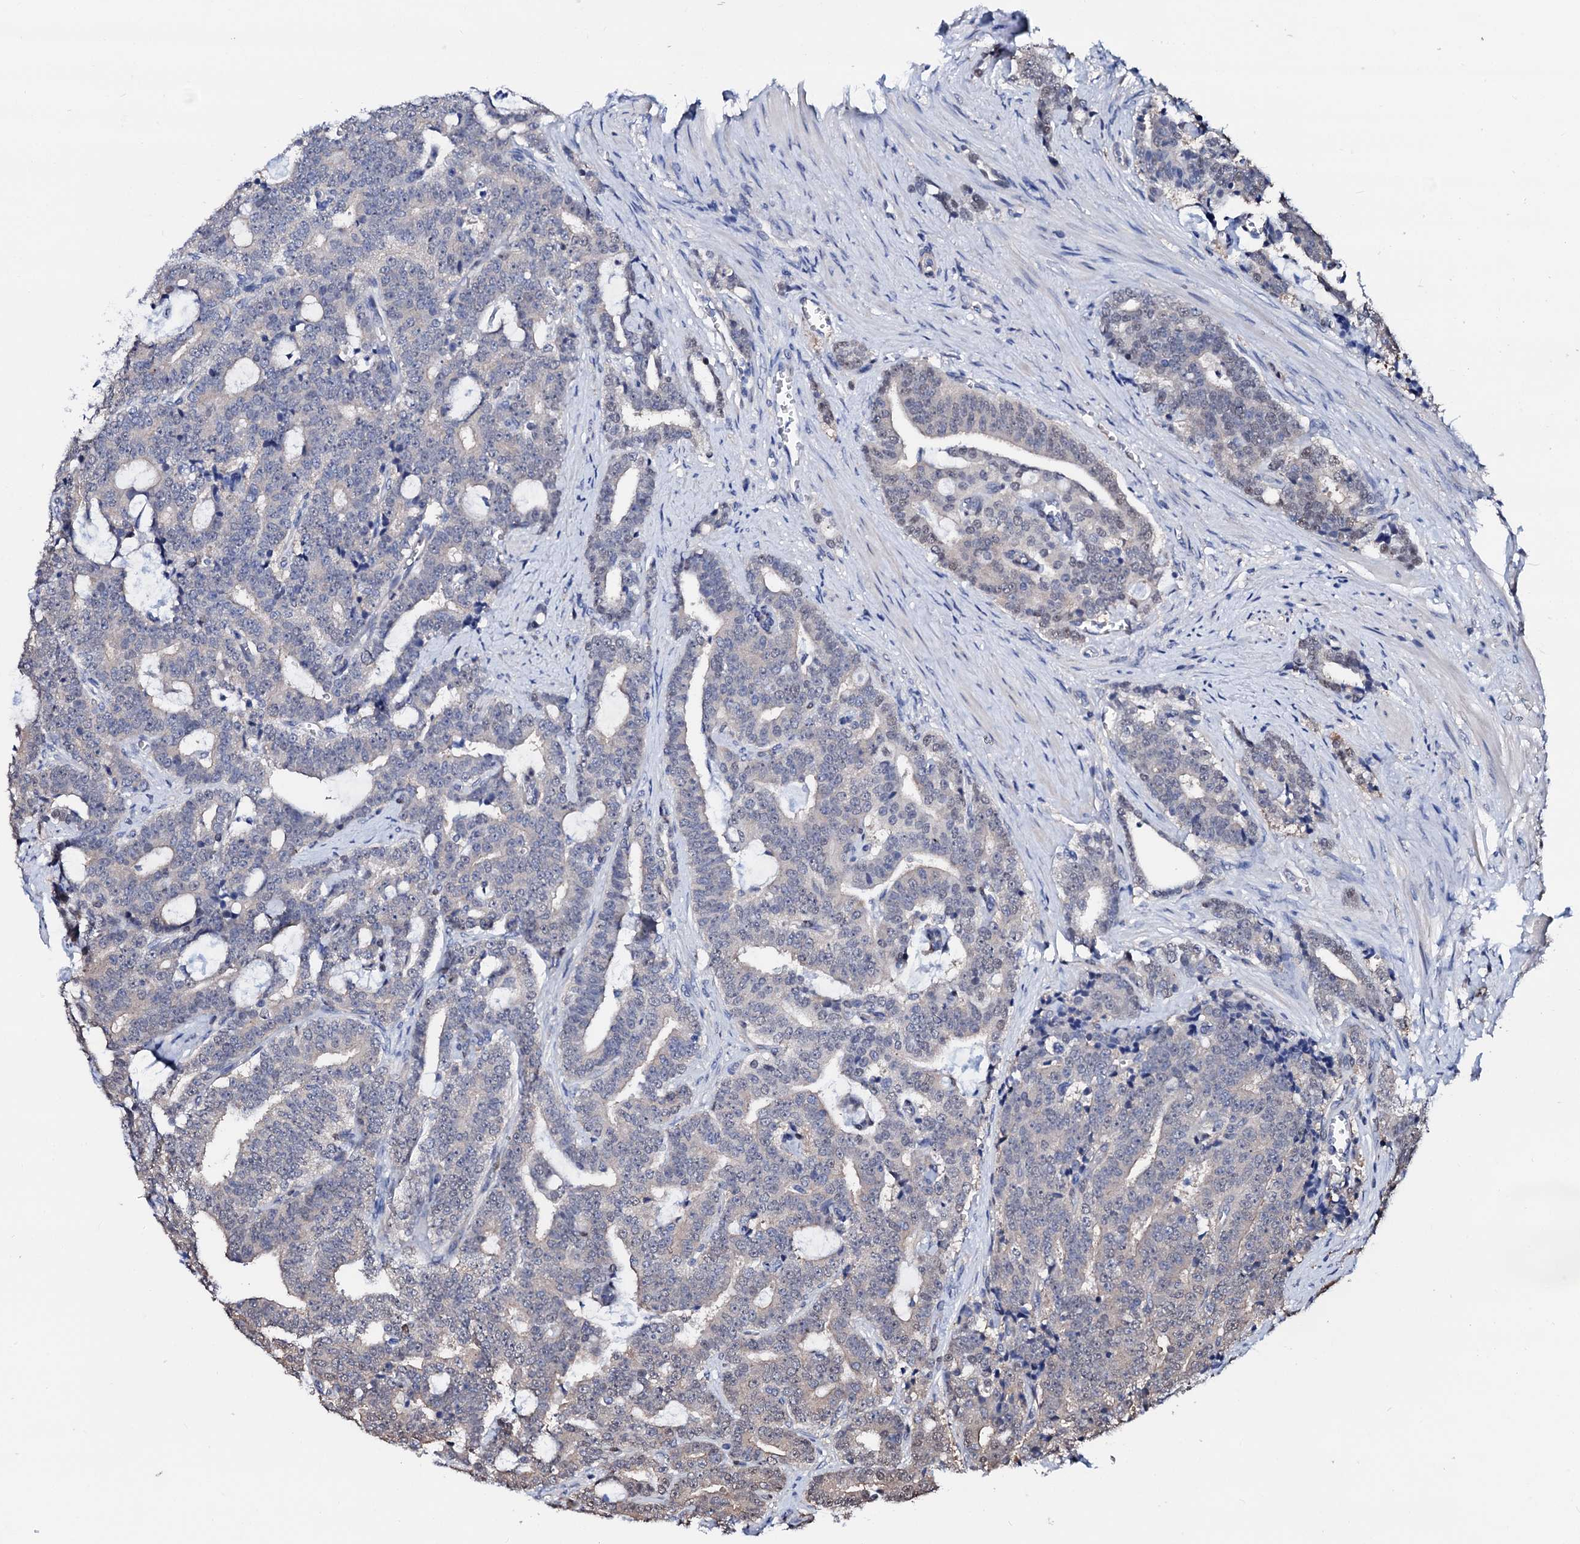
{"staining": {"intensity": "negative", "quantity": "none", "location": "none"}, "tissue": "prostate cancer", "cell_type": "Tumor cells", "image_type": "cancer", "snomed": [{"axis": "morphology", "description": "Adenocarcinoma, High grade"}, {"axis": "topography", "description": "Prostate and seminal vesicle, NOS"}], "caption": "Tumor cells show no significant staining in prostate cancer (adenocarcinoma (high-grade)). The staining was performed using DAB to visualize the protein expression in brown, while the nuclei were stained in blue with hematoxylin (Magnification: 20x).", "gene": "CSN2", "patient": {"sex": "male", "age": 67}}